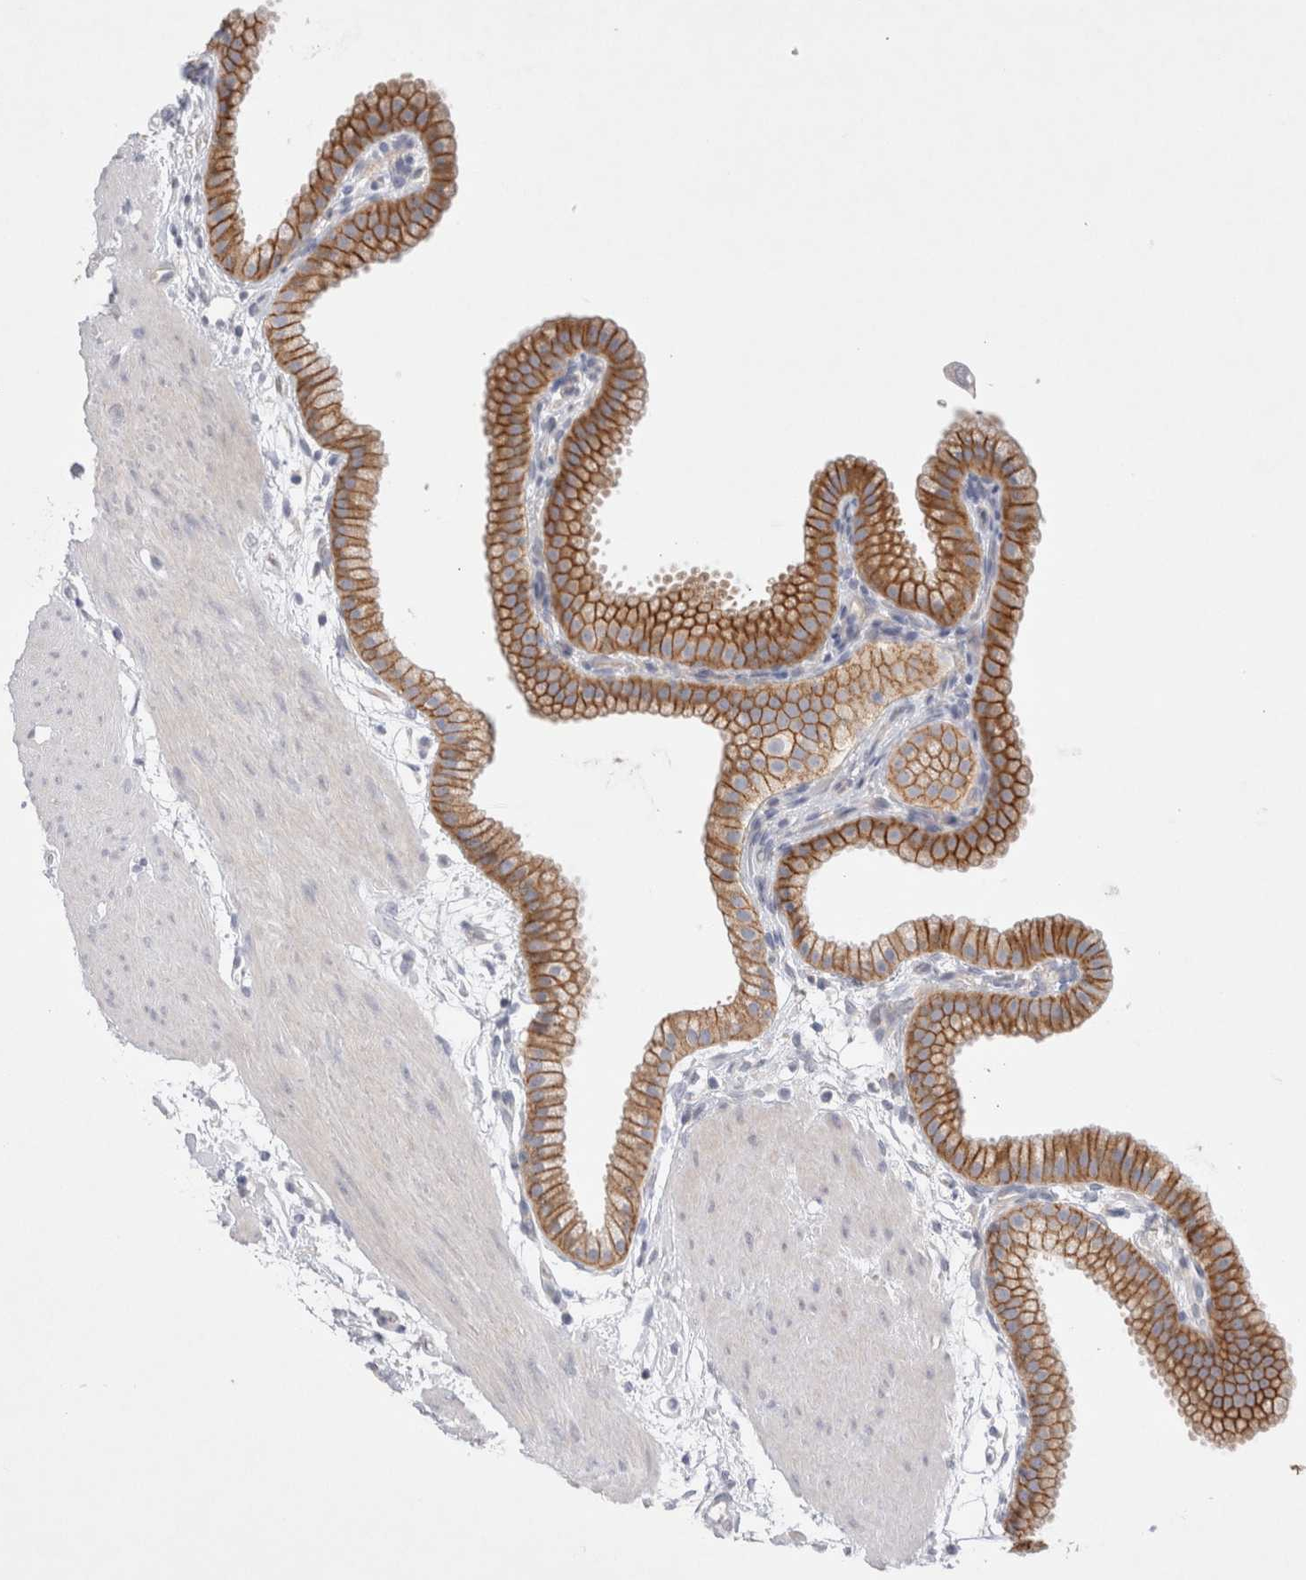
{"staining": {"intensity": "moderate", "quantity": ">75%", "location": "cytoplasmic/membranous"}, "tissue": "gallbladder", "cell_type": "Glandular cells", "image_type": "normal", "snomed": [{"axis": "morphology", "description": "Normal tissue, NOS"}, {"axis": "topography", "description": "Gallbladder"}], "caption": "A high-resolution micrograph shows IHC staining of unremarkable gallbladder, which reveals moderate cytoplasmic/membranous staining in about >75% of glandular cells. (DAB (3,3'-diaminobenzidine) = brown stain, brightfield microscopy at high magnification).", "gene": "RBM12B", "patient": {"sex": "female", "age": 64}}